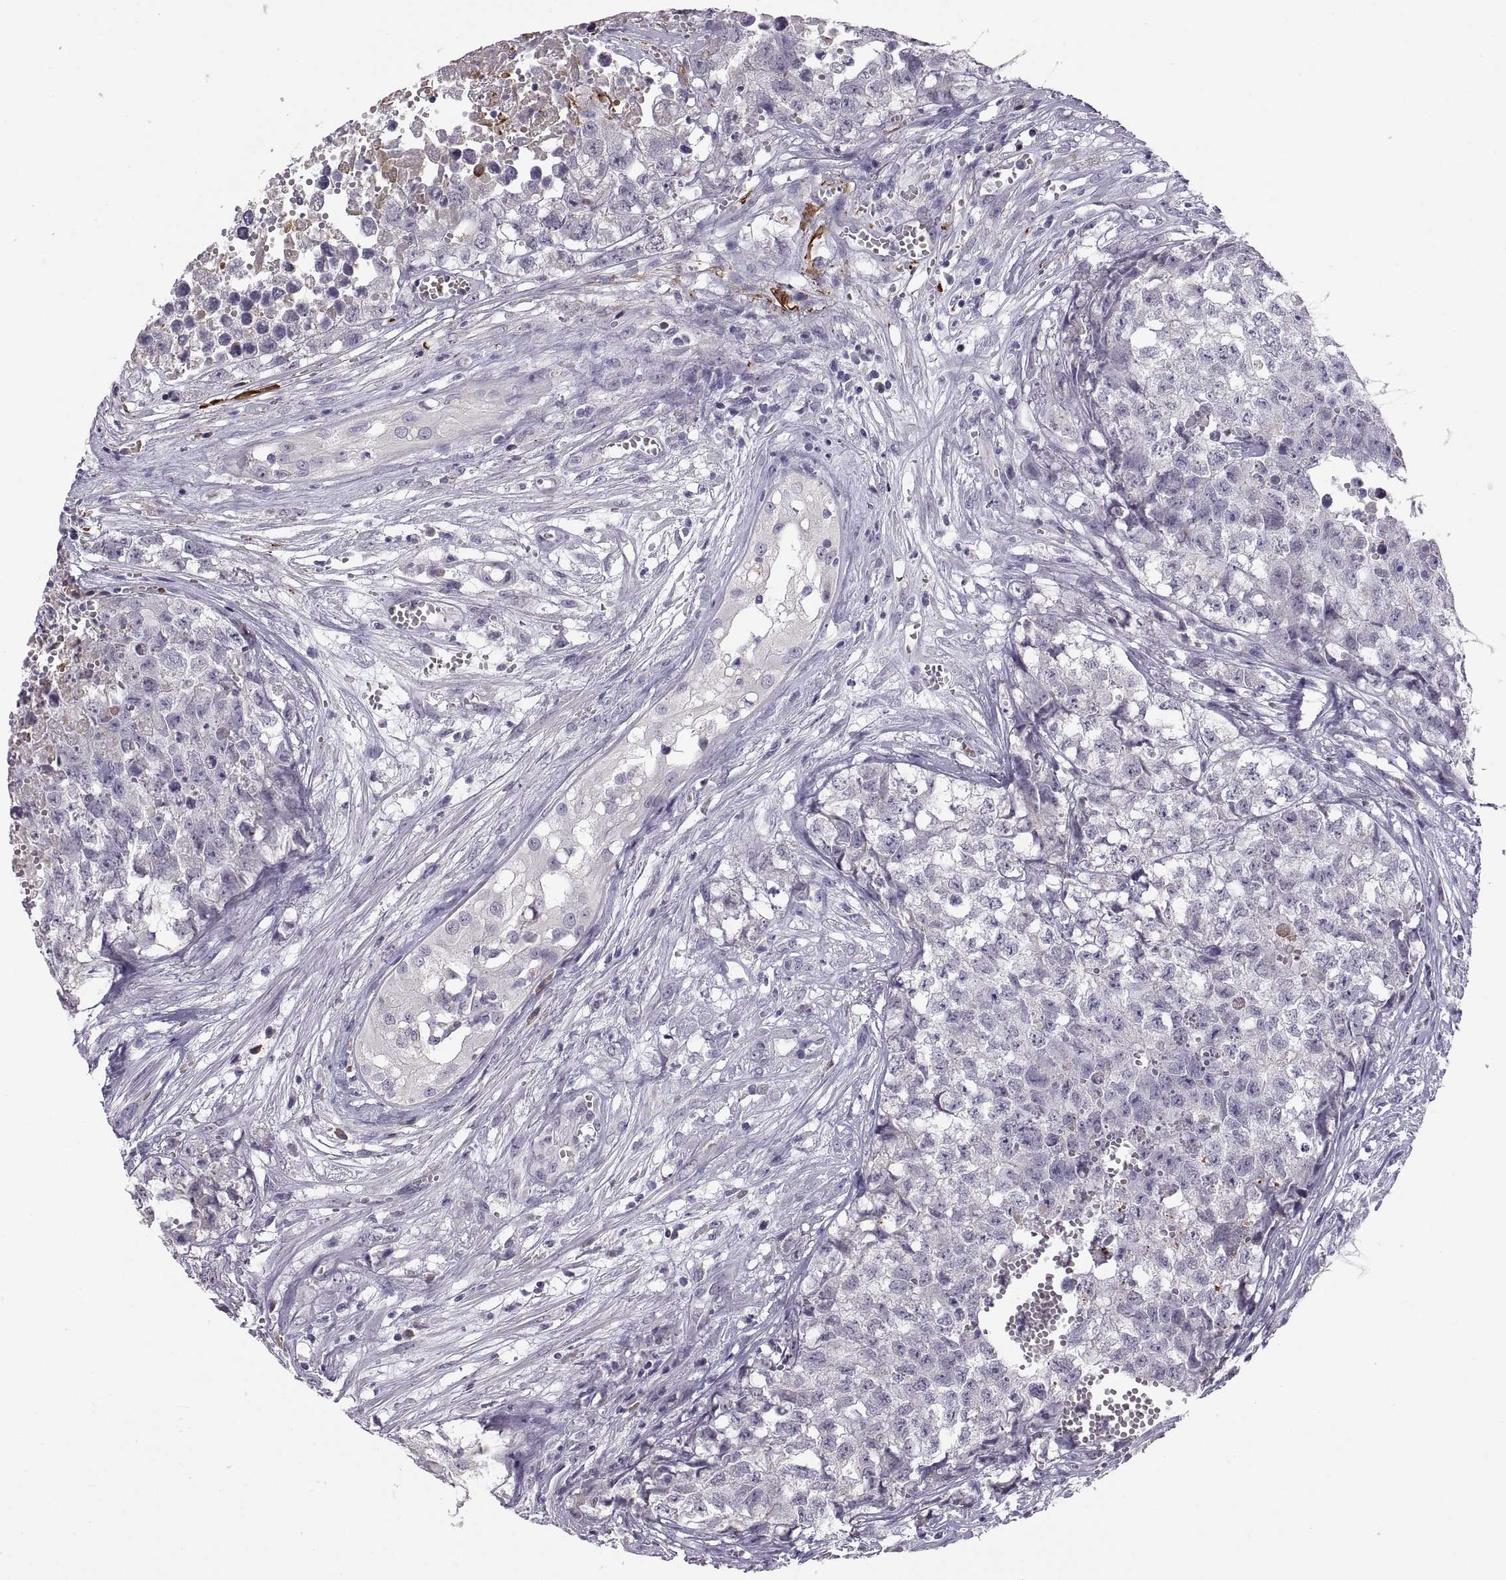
{"staining": {"intensity": "negative", "quantity": "none", "location": "none"}, "tissue": "testis cancer", "cell_type": "Tumor cells", "image_type": "cancer", "snomed": [{"axis": "morphology", "description": "Seminoma, NOS"}, {"axis": "morphology", "description": "Carcinoma, Embryonal, NOS"}, {"axis": "topography", "description": "Testis"}], "caption": "An image of testis cancer stained for a protein reveals no brown staining in tumor cells.", "gene": "MAGEB18", "patient": {"sex": "male", "age": 22}}